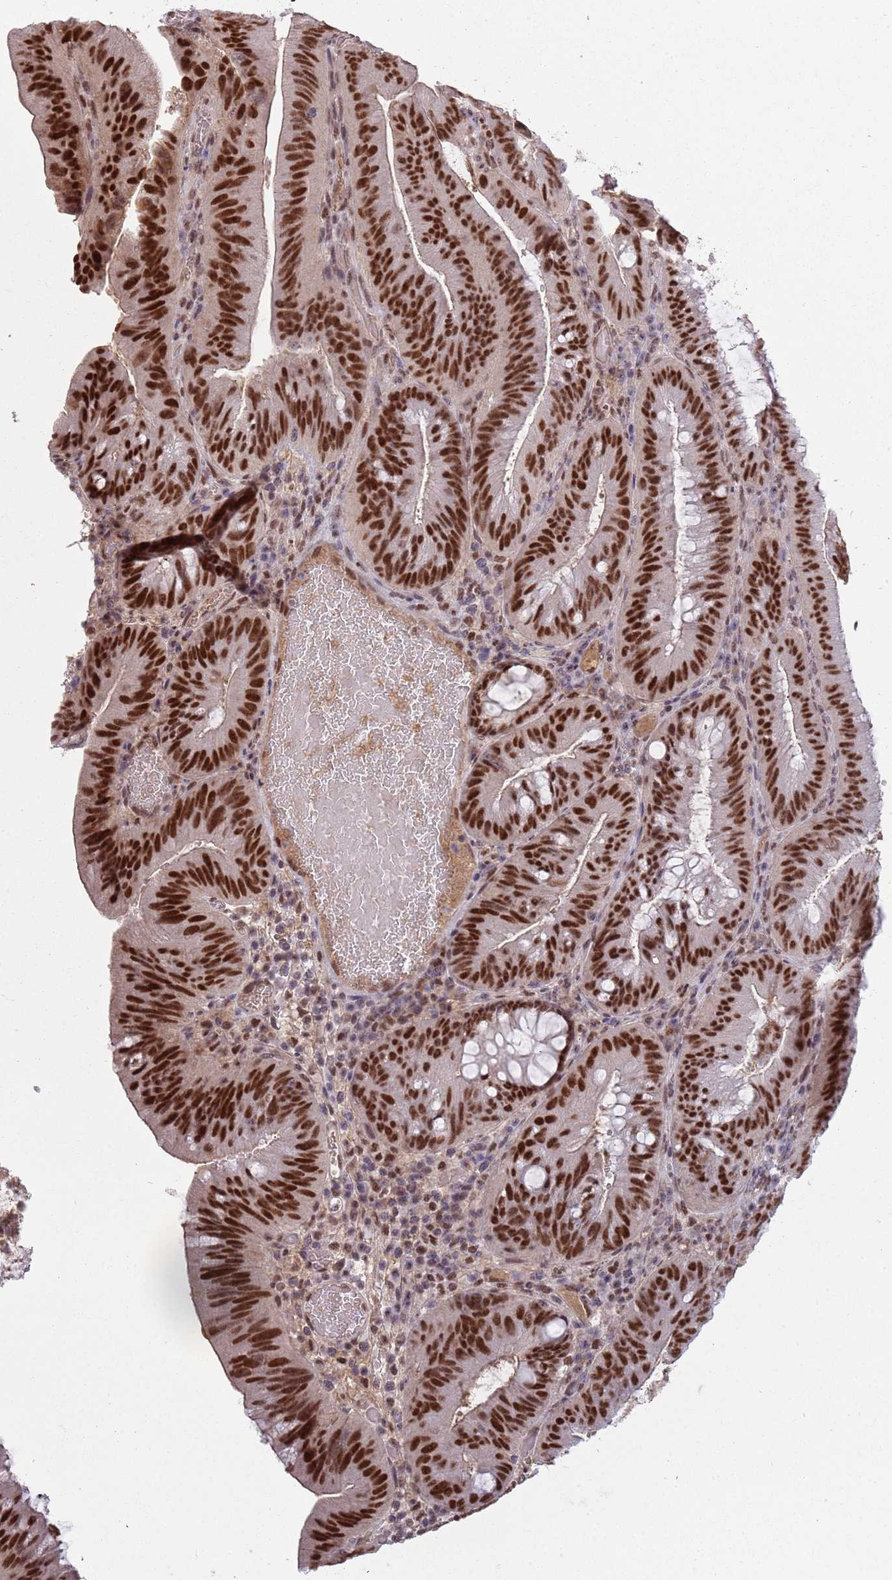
{"staining": {"intensity": "strong", "quantity": ">75%", "location": "nuclear"}, "tissue": "colorectal cancer", "cell_type": "Tumor cells", "image_type": "cancer", "snomed": [{"axis": "morphology", "description": "Adenocarcinoma, NOS"}, {"axis": "topography", "description": "Colon"}], "caption": "Immunohistochemistry (IHC) of human adenocarcinoma (colorectal) shows high levels of strong nuclear expression in about >75% of tumor cells.", "gene": "ZBTB7A", "patient": {"sex": "female", "age": 43}}